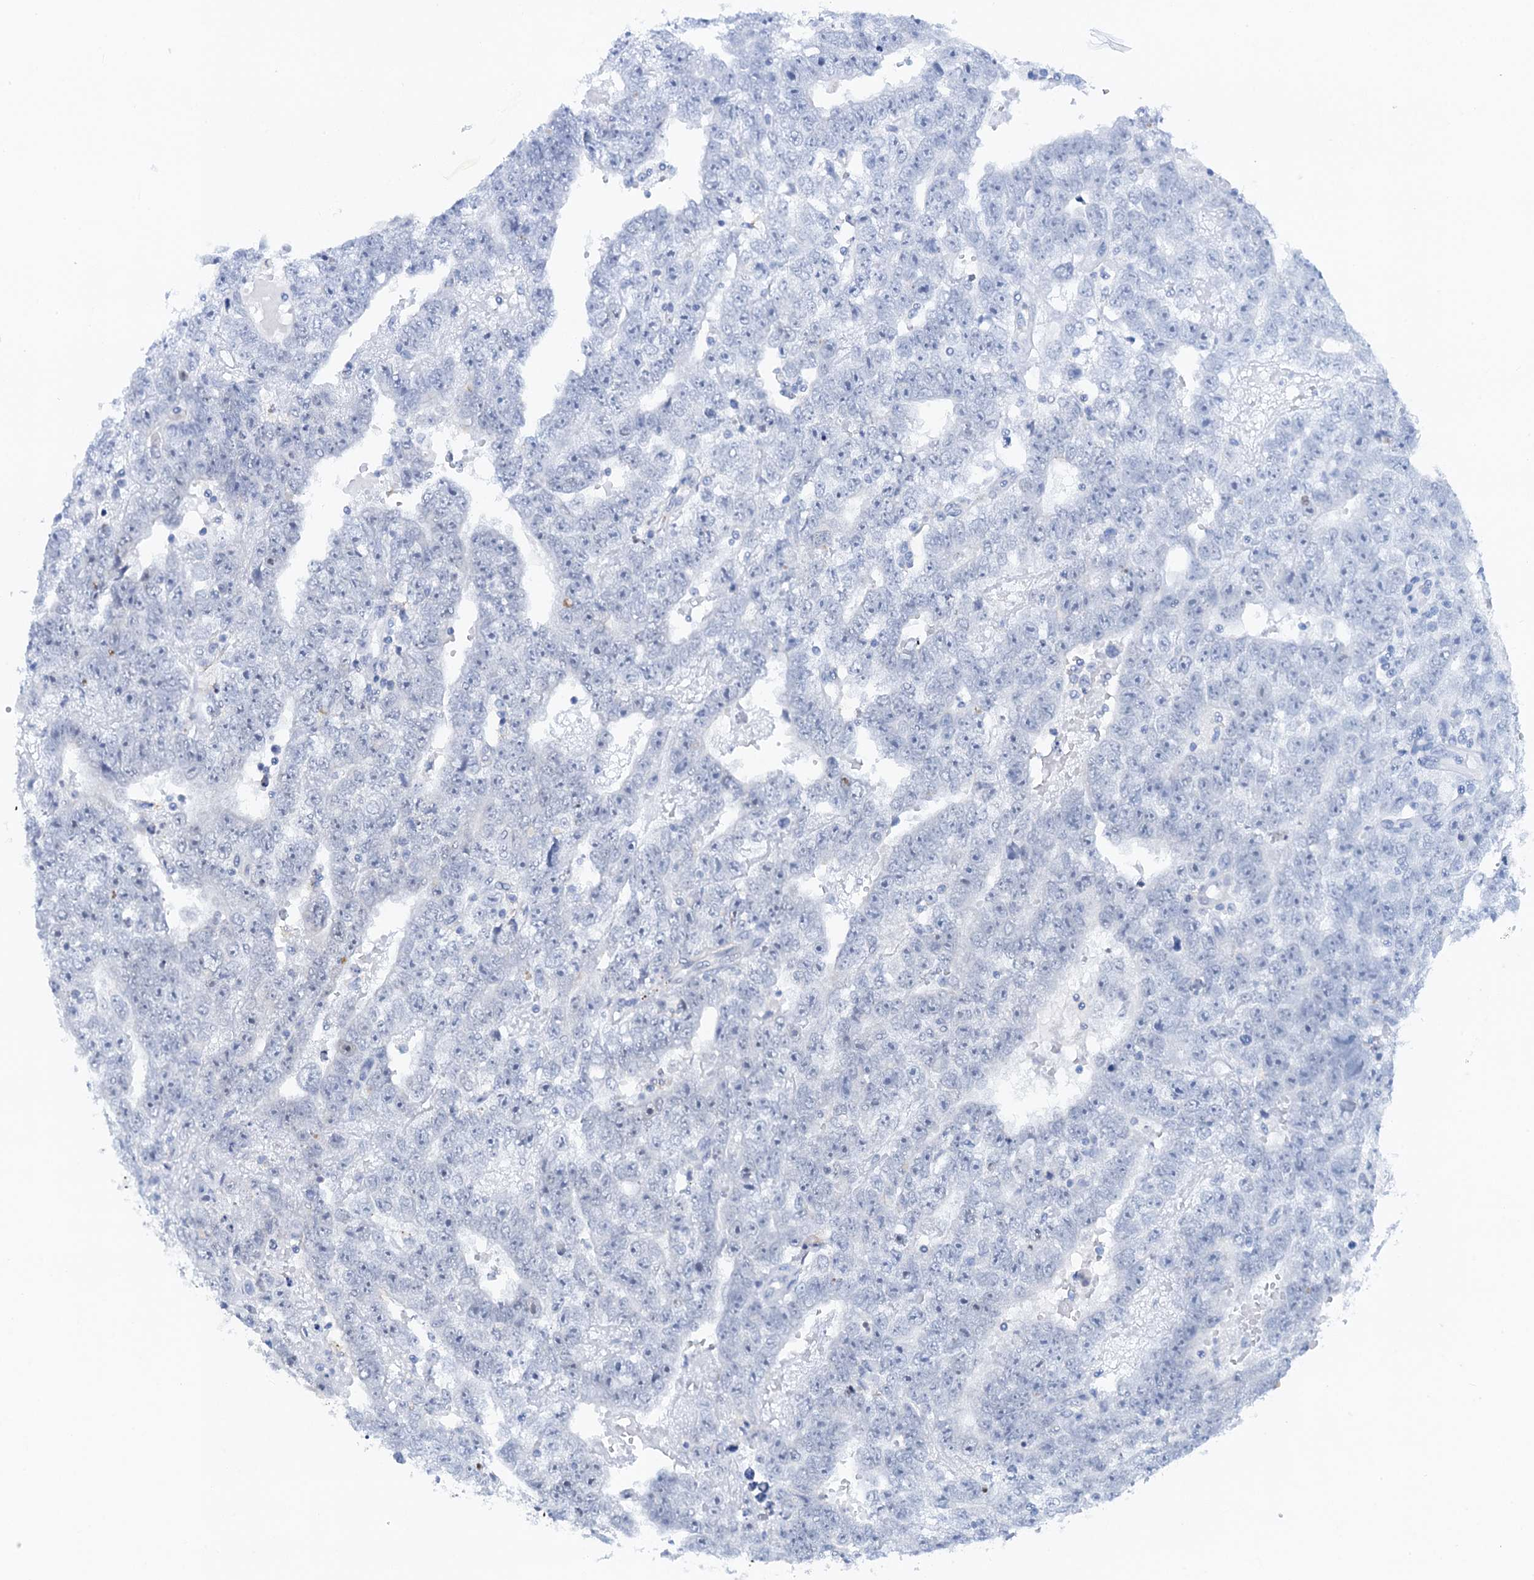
{"staining": {"intensity": "negative", "quantity": "none", "location": "none"}, "tissue": "testis cancer", "cell_type": "Tumor cells", "image_type": "cancer", "snomed": [{"axis": "morphology", "description": "Carcinoma, Embryonal, NOS"}, {"axis": "topography", "description": "Testis"}], "caption": "This micrograph is of embryonal carcinoma (testis) stained with immunohistochemistry (IHC) to label a protein in brown with the nuclei are counter-stained blue. There is no staining in tumor cells.", "gene": "TMA16", "patient": {"sex": "male", "age": 25}}